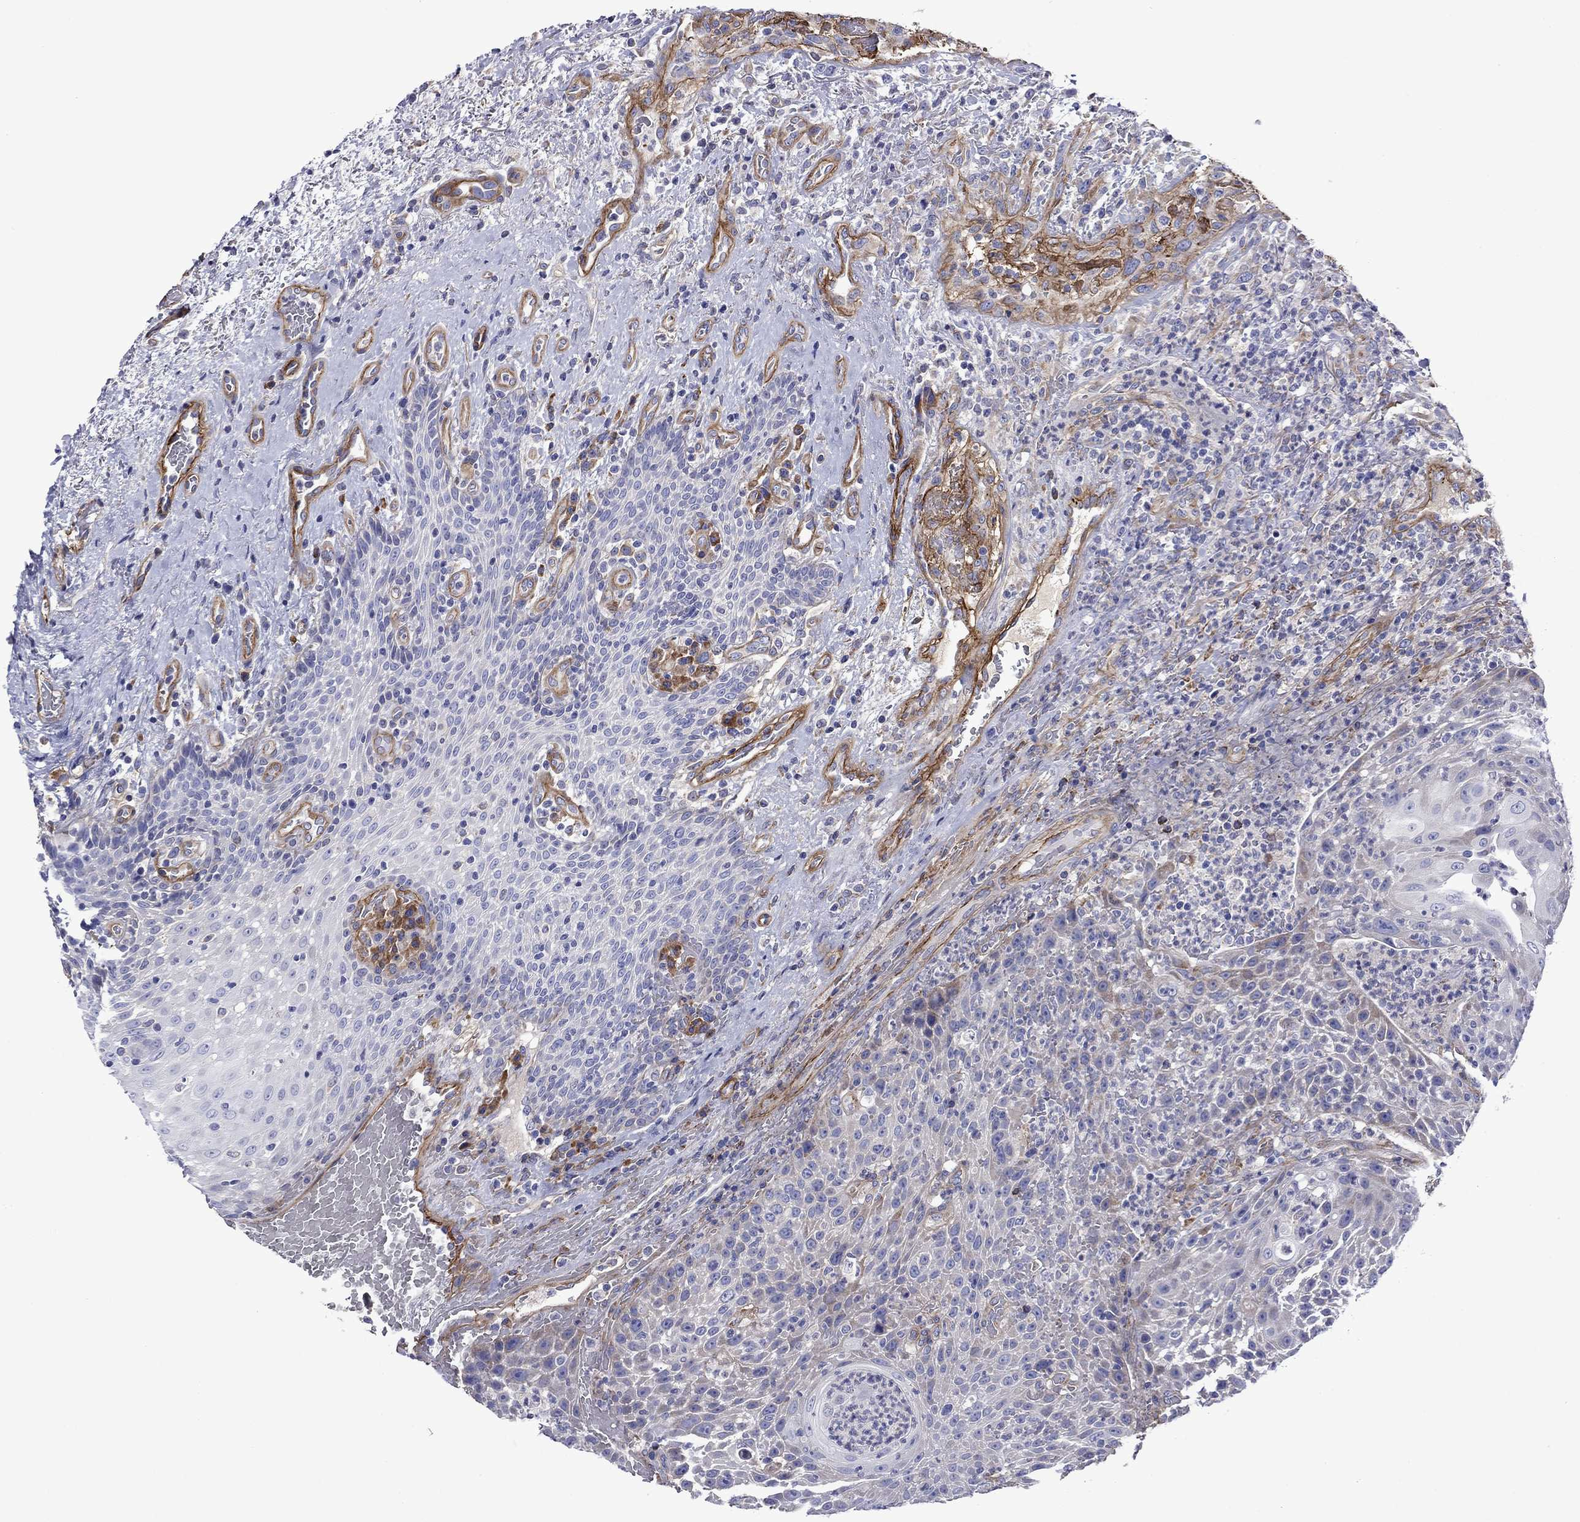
{"staining": {"intensity": "negative", "quantity": "none", "location": "none"}, "tissue": "head and neck cancer", "cell_type": "Tumor cells", "image_type": "cancer", "snomed": [{"axis": "morphology", "description": "Squamous cell carcinoma, NOS"}, {"axis": "topography", "description": "Head-Neck"}], "caption": "DAB immunohistochemical staining of head and neck squamous cell carcinoma demonstrates no significant staining in tumor cells. (Immunohistochemistry, brightfield microscopy, high magnification).", "gene": "HSPG2", "patient": {"sex": "male", "age": 69}}